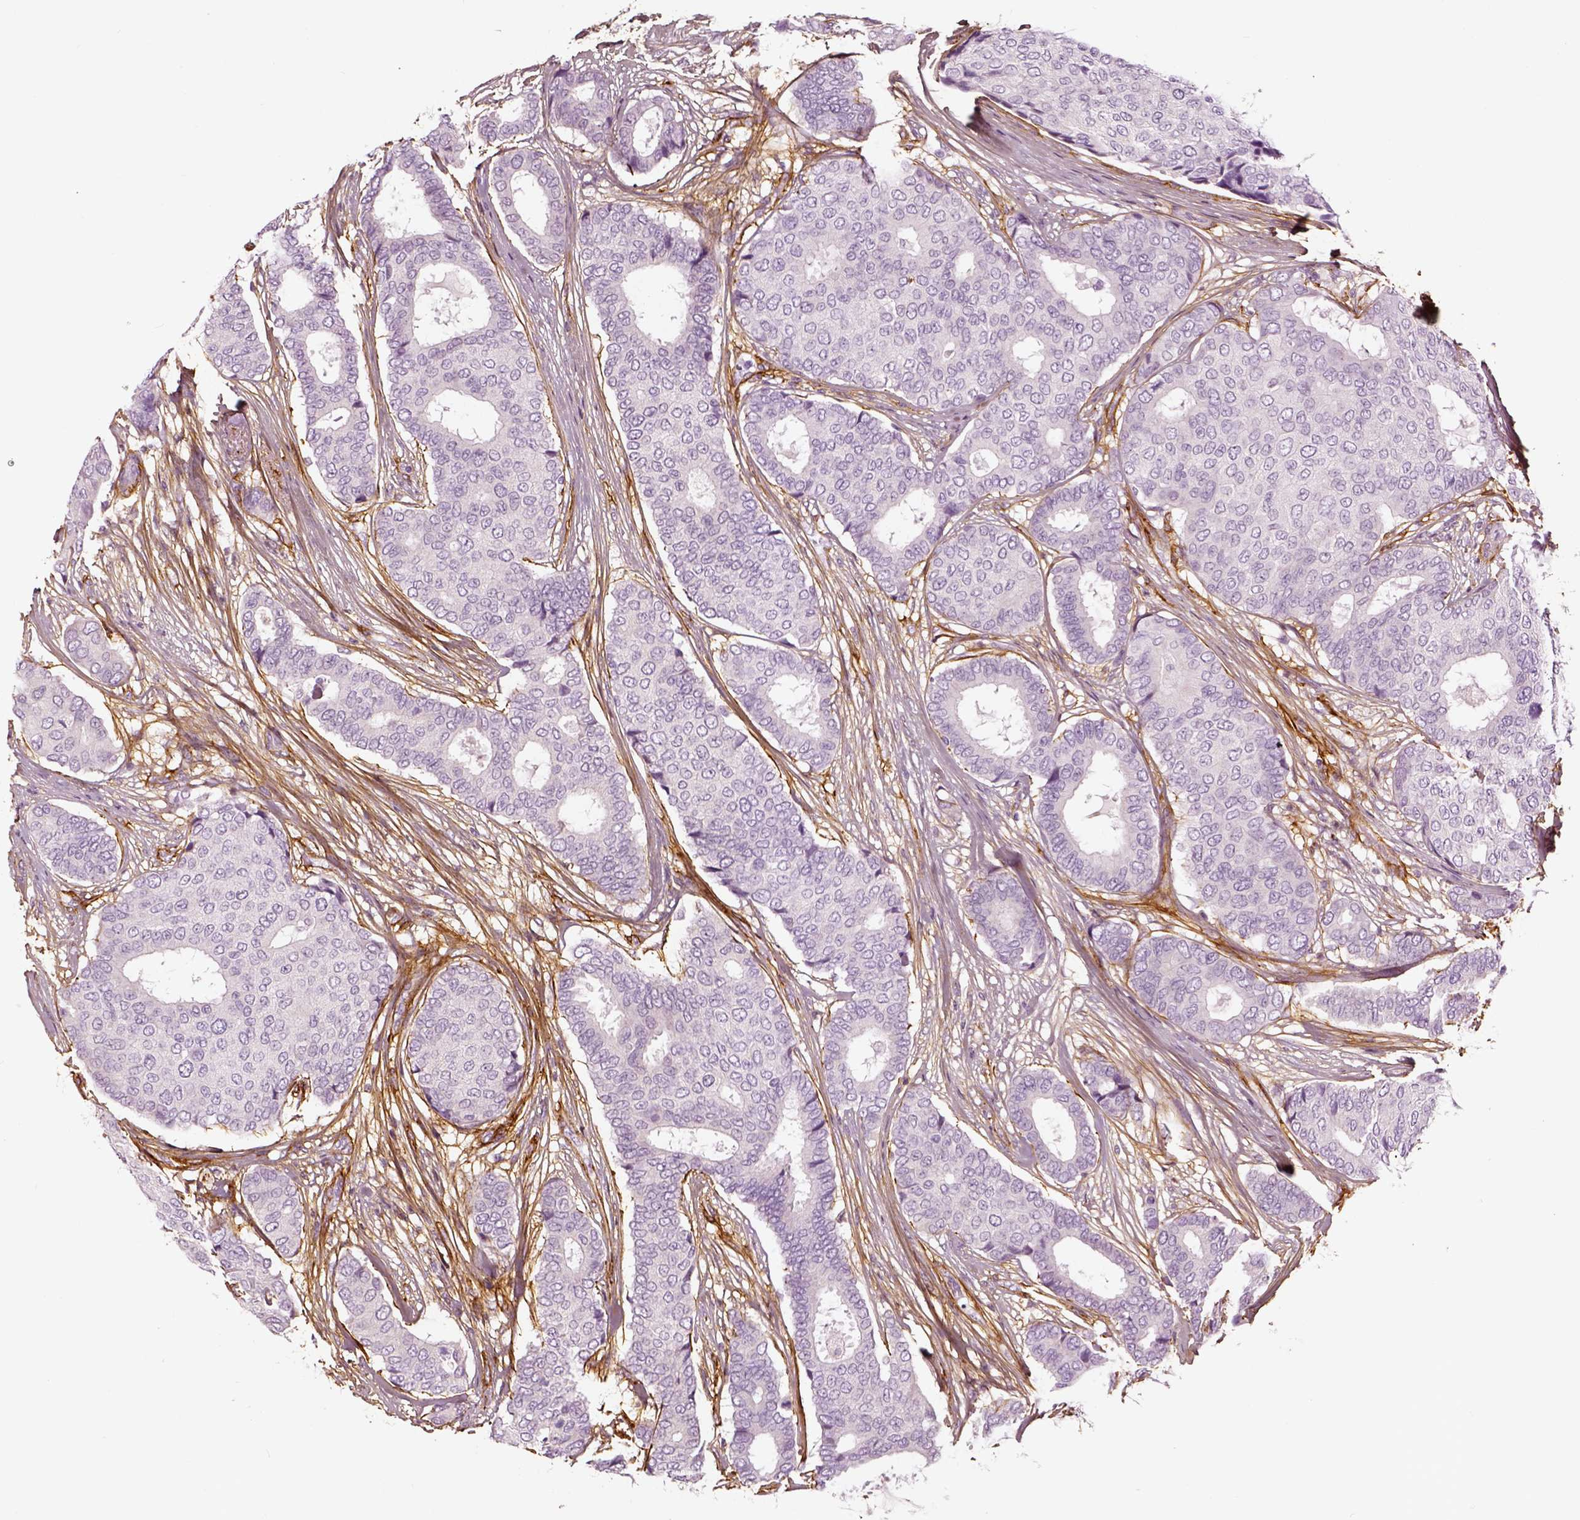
{"staining": {"intensity": "negative", "quantity": "none", "location": "none"}, "tissue": "breast cancer", "cell_type": "Tumor cells", "image_type": "cancer", "snomed": [{"axis": "morphology", "description": "Duct carcinoma"}, {"axis": "topography", "description": "Breast"}], "caption": "This is an immunohistochemistry histopathology image of breast cancer. There is no staining in tumor cells.", "gene": "COL6A2", "patient": {"sex": "female", "age": 75}}